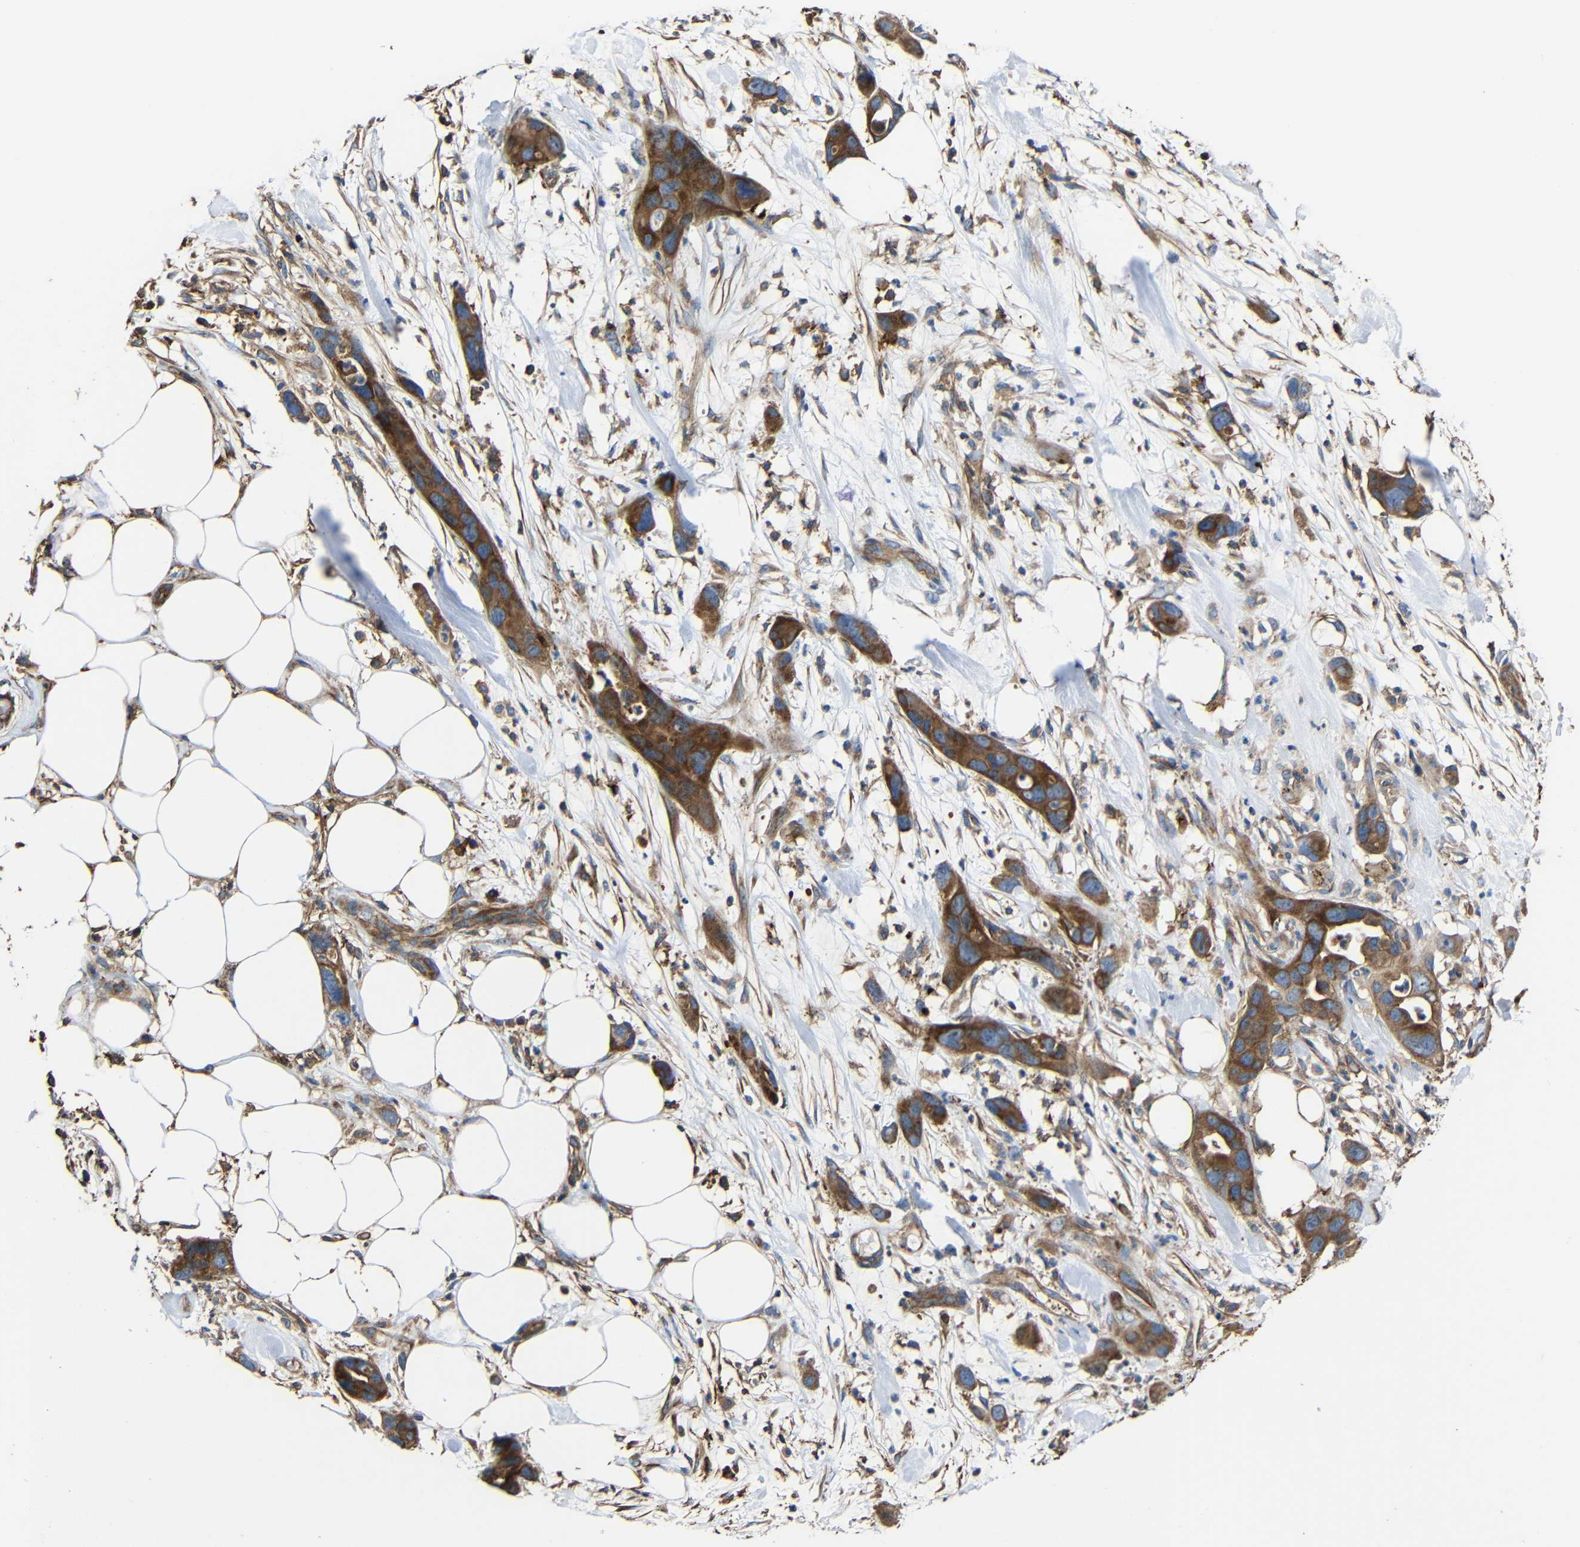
{"staining": {"intensity": "moderate", "quantity": ">75%", "location": "cytoplasmic/membranous"}, "tissue": "pancreatic cancer", "cell_type": "Tumor cells", "image_type": "cancer", "snomed": [{"axis": "morphology", "description": "Adenocarcinoma, NOS"}, {"axis": "topography", "description": "Pancreas"}], "caption": "Pancreatic cancer stained with DAB immunohistochemistry (IHC) reveals medium levels of moderate cytoplasmic/membranous expression in about >75% of tumor cells.", "gene": "RHOT2", "patient": {"sex": "female", "age": 71}}